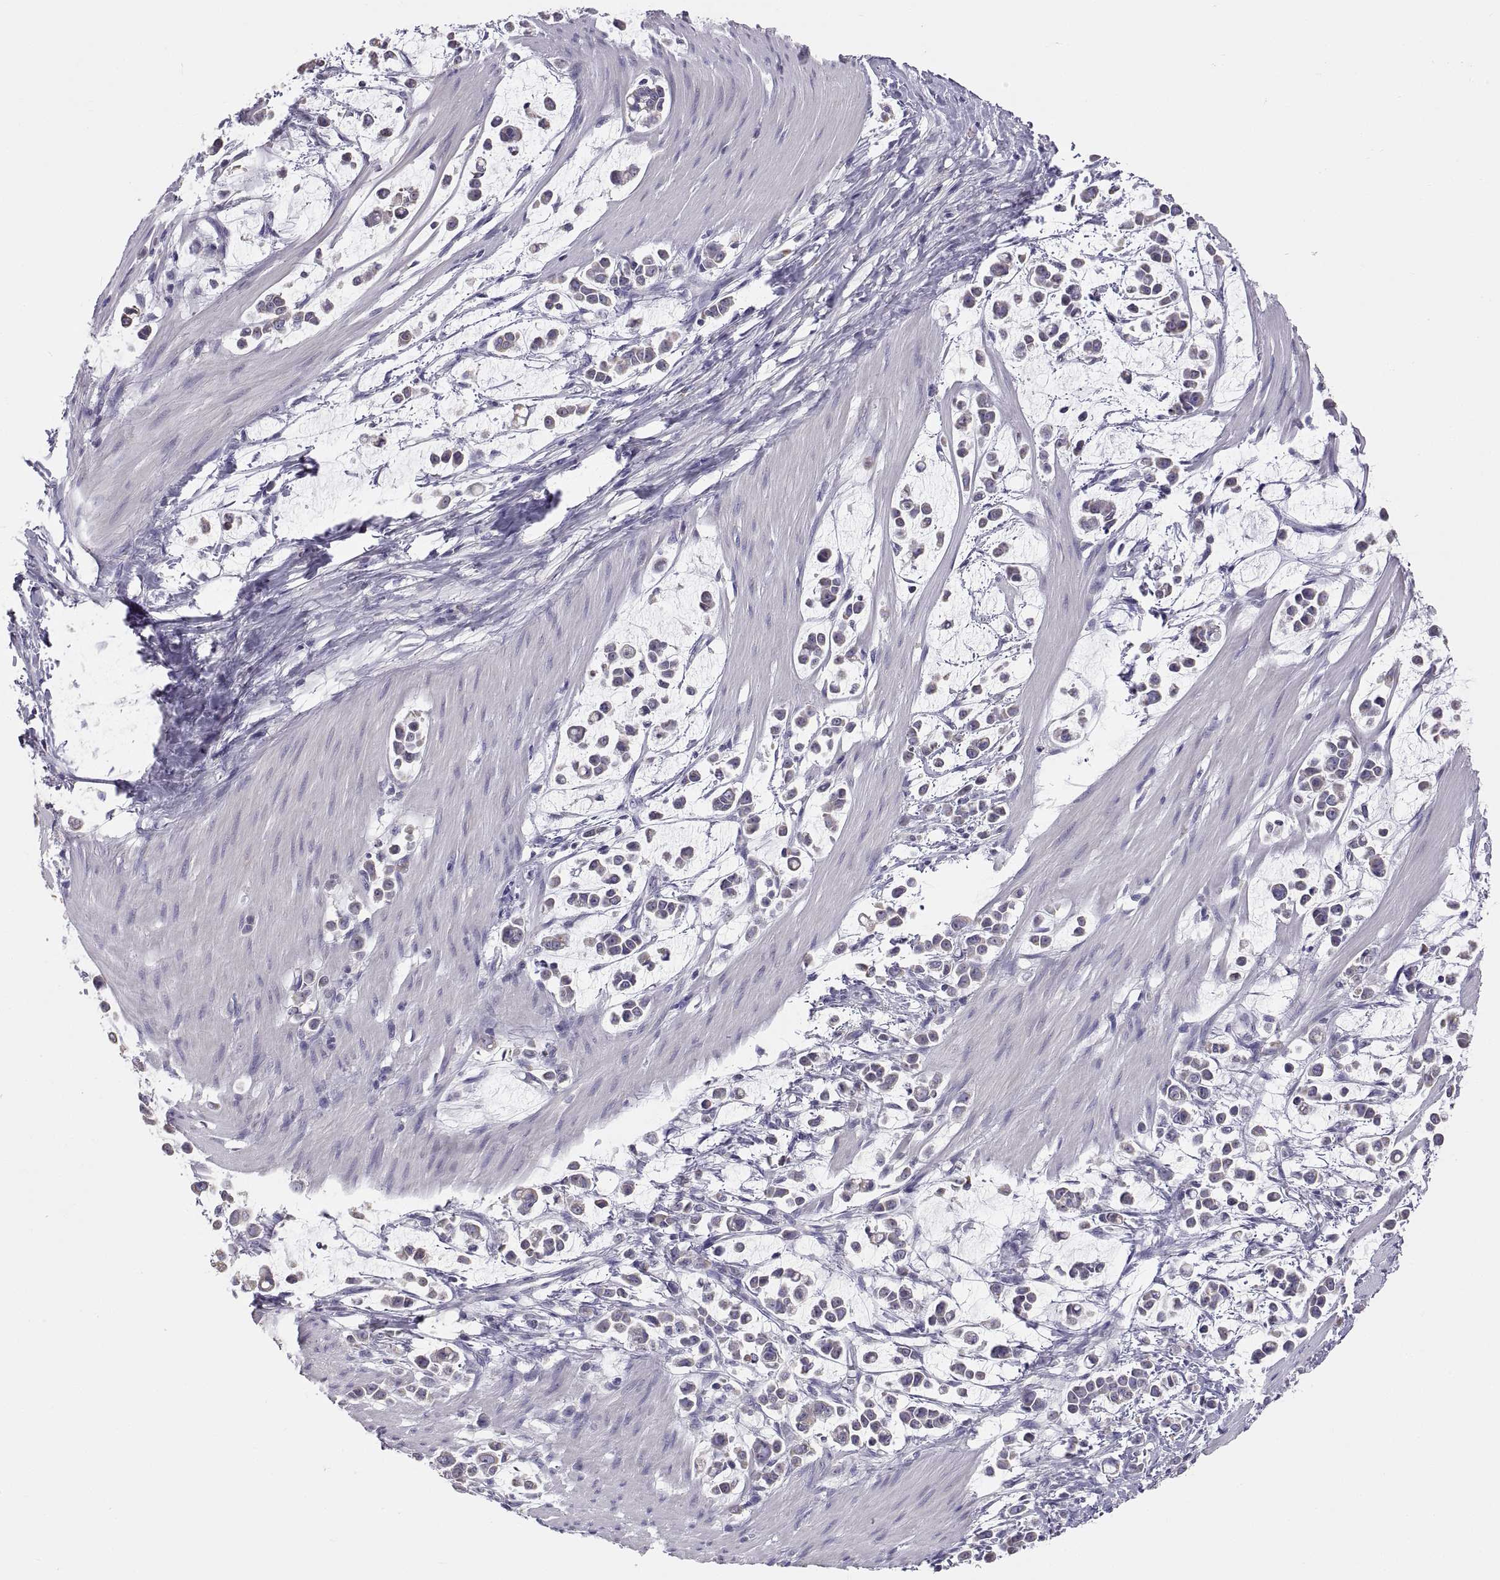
{"staining": {"intensity": "negative", "quantity": "none", "location": "none"}, "tissue": "stomach cancer", "cell_type": "Tumor cells", "image_type": "cancer", "snomed": [{"axis": "morphology", "description": "Adenocarcinoma, NOS"}, {"axis": "topography", "description": "Stomach"}], "caption": "This is a photomicrograph of IHC staining of stomach cancer (adenocarcinoma), which shows no expression in tumor cells.", "gene": "TNNC1", "patient": {"sex": "male", "age": 82}}